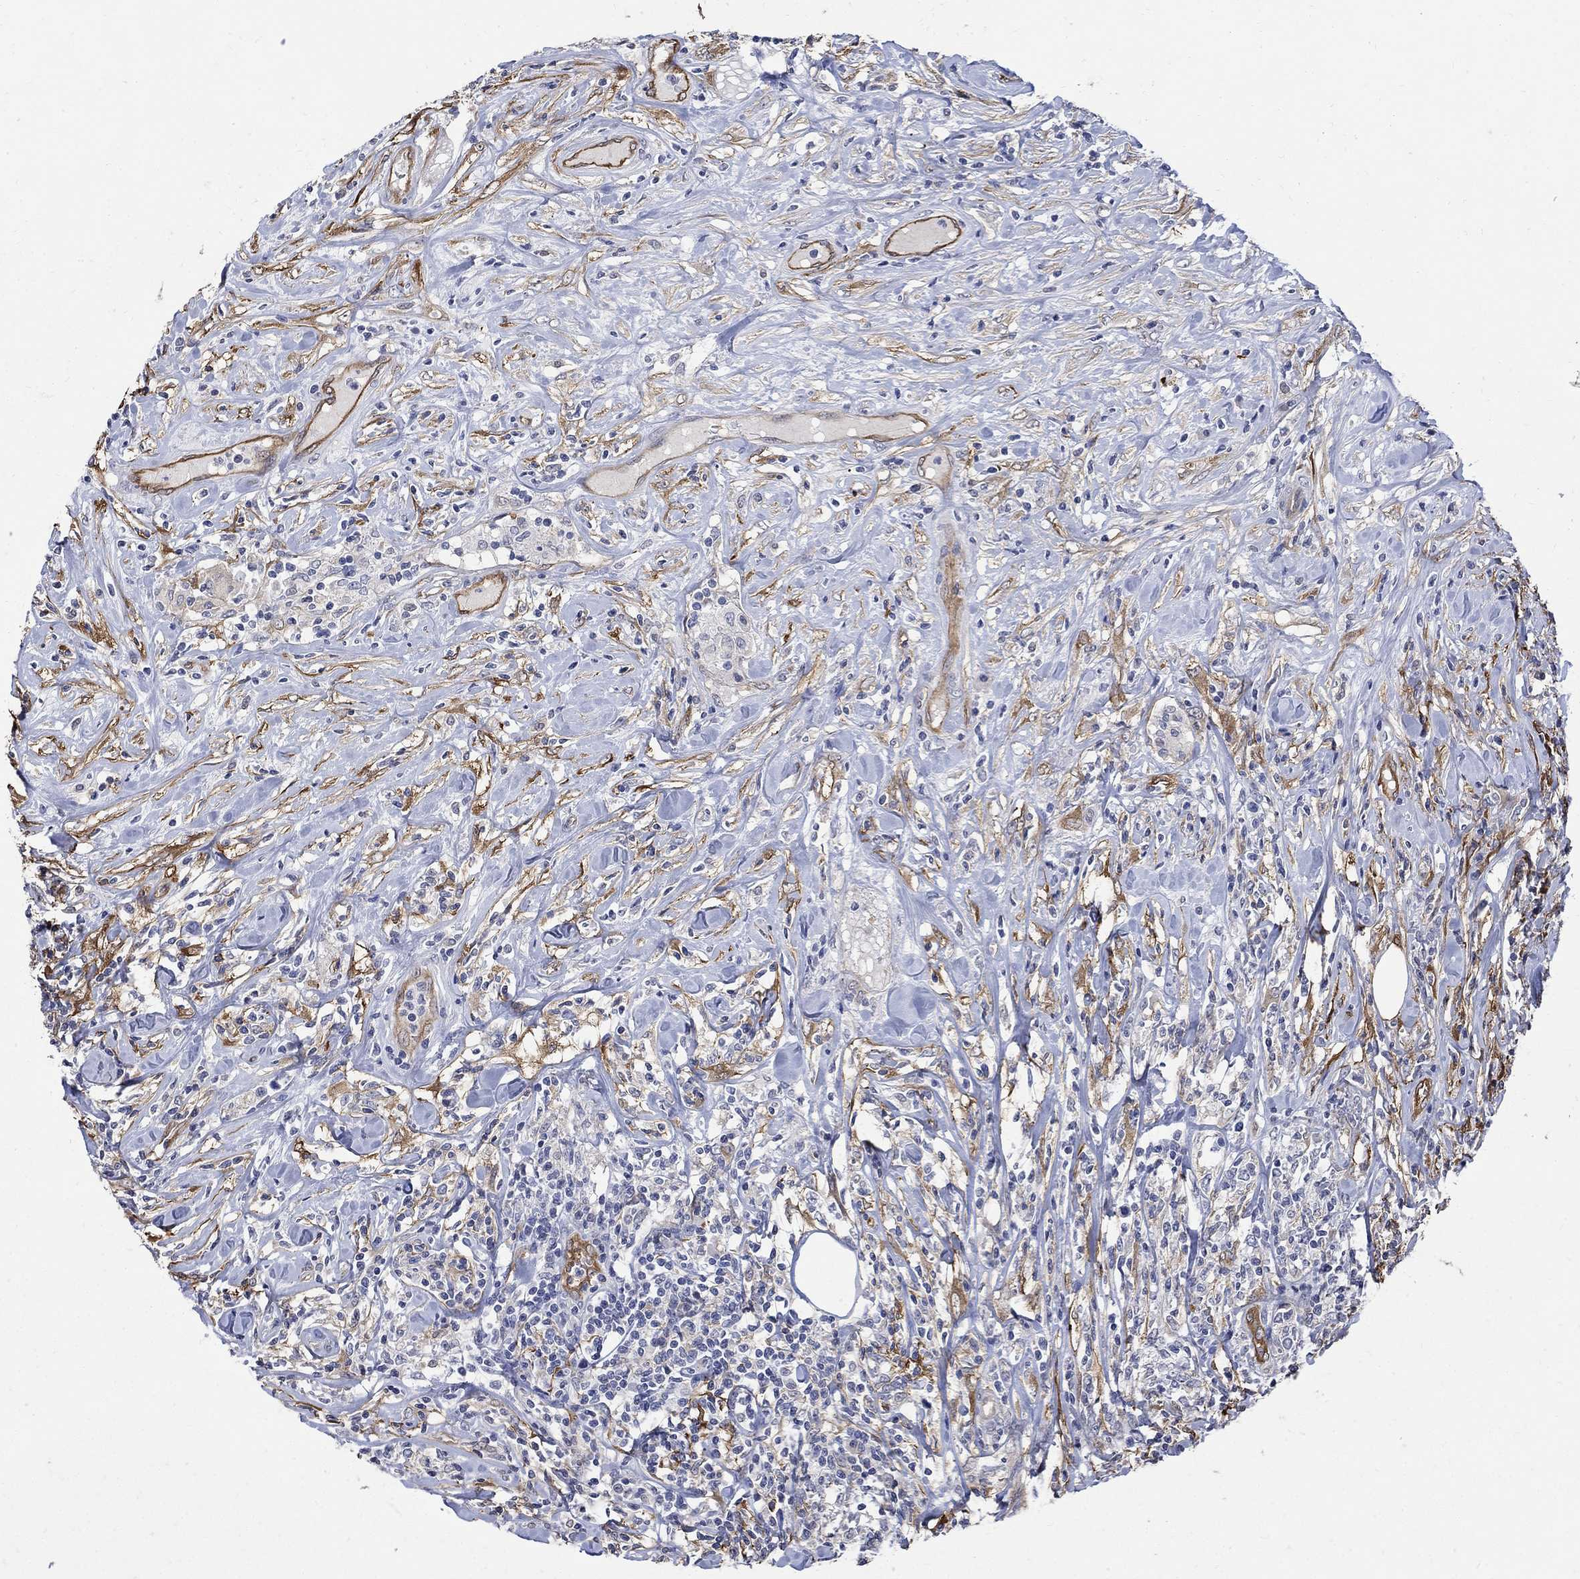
{"staining": {"intensity": "negative", "quantity": "none", "location": "none"}, "tissue": "lymphoma", "cell_type": "Tumor cells", "image_type": "cancer", "snomed": [{"axis": "morphology", "description": "Malignant lymphoma, non-Hodgkin's type, High grade"}, {"axis": "topography", "description": "Lymph node"}], "caption": "The photomicrograph demonstrates no significant positivity in tumor cells of malignant lymphoma, non-Hodgkin's type (high-grade).", "gene": "TGM2", "patient": {"sex": "female", "age": 84}}